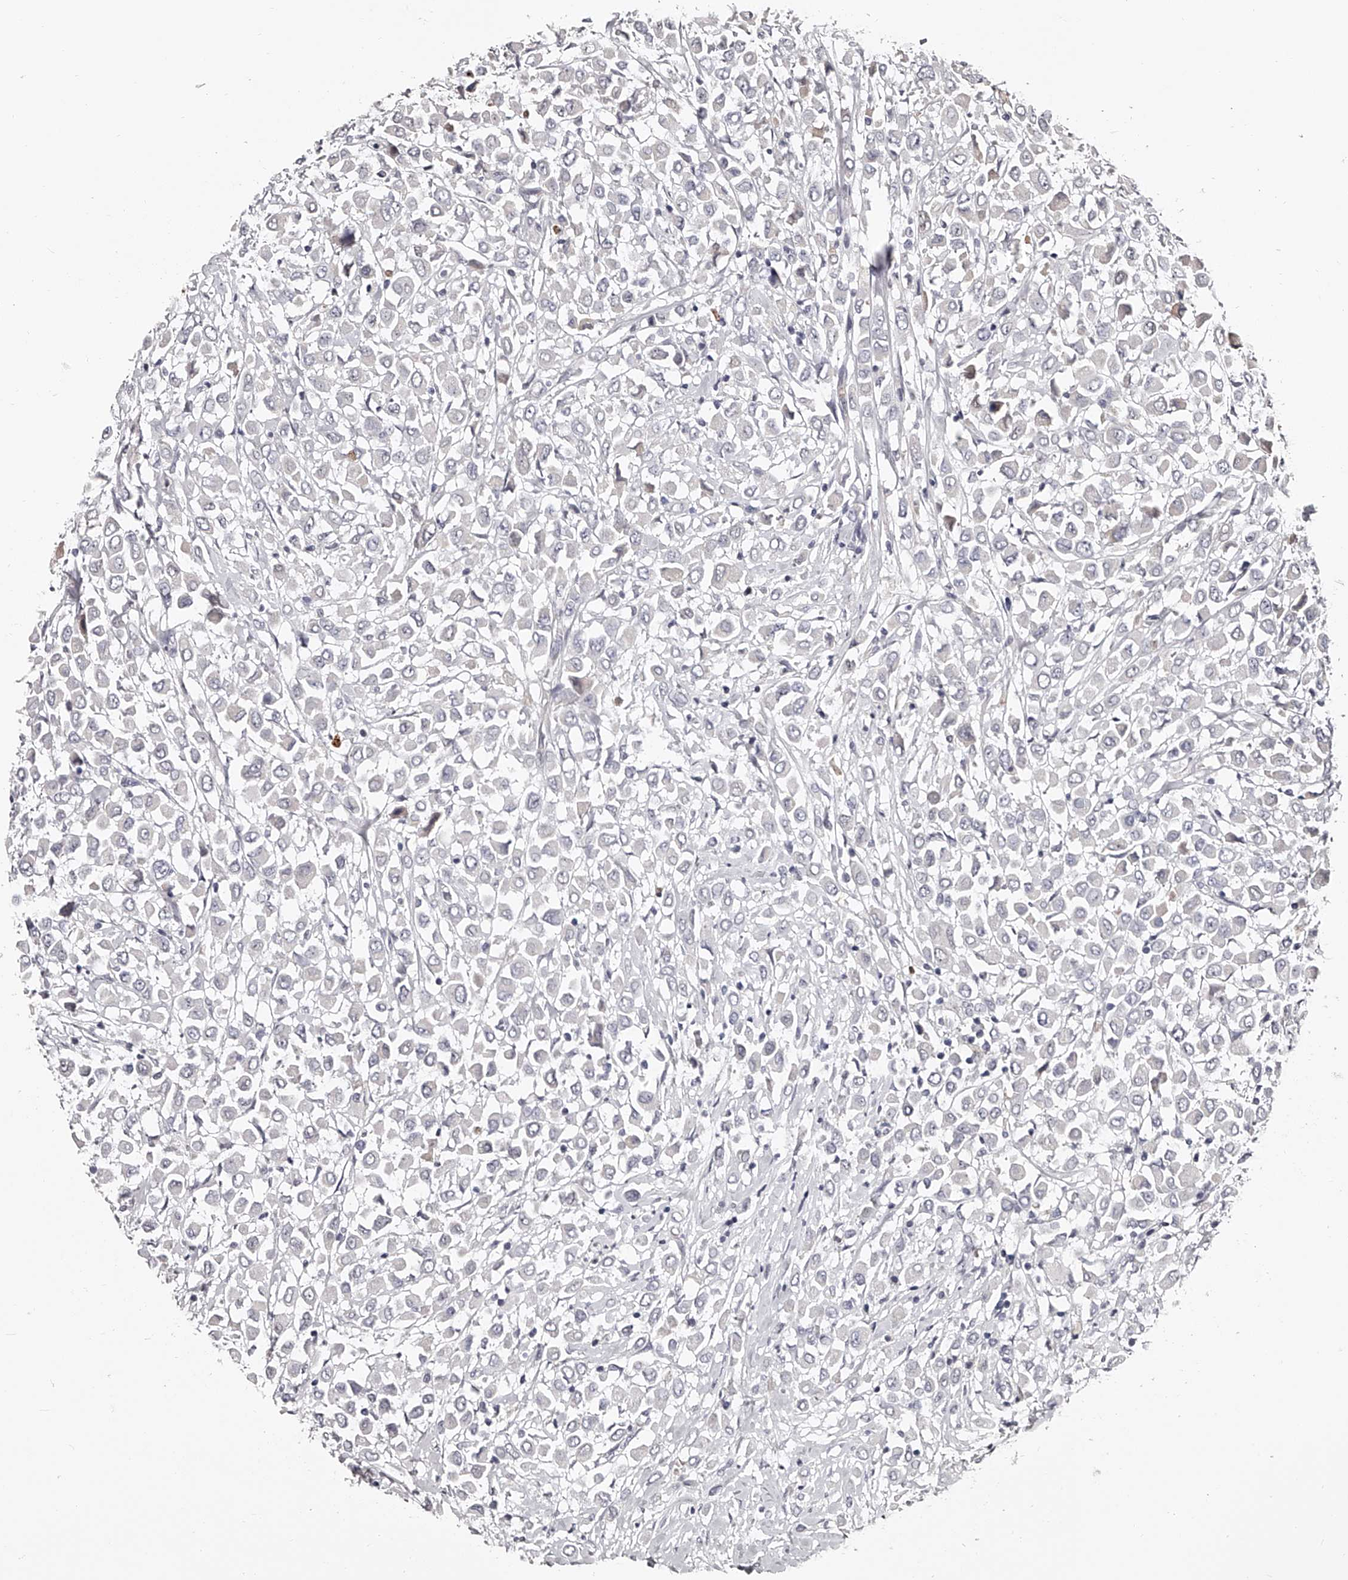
{"staining": {"intensity": "negative", "quantity": "none", "location": "none"}, "tissue": "breast cancer", "cell_type": "Tumor cells", "image_type": "cancer", "snomed": [{"axis": "morphology", "description": "Duct carcinoma"}, {"axis": "topography", "description": "Breast"}], "caption": "IHC micrograph of human infiltrating ductal carcinoma (breast) stained for a protein (brown), which demonstrates no positivity in tumor cells. (DAB IHC, high magnification).", "gene": "URGCP", "patient": {"sex": "female", "age": 61}}